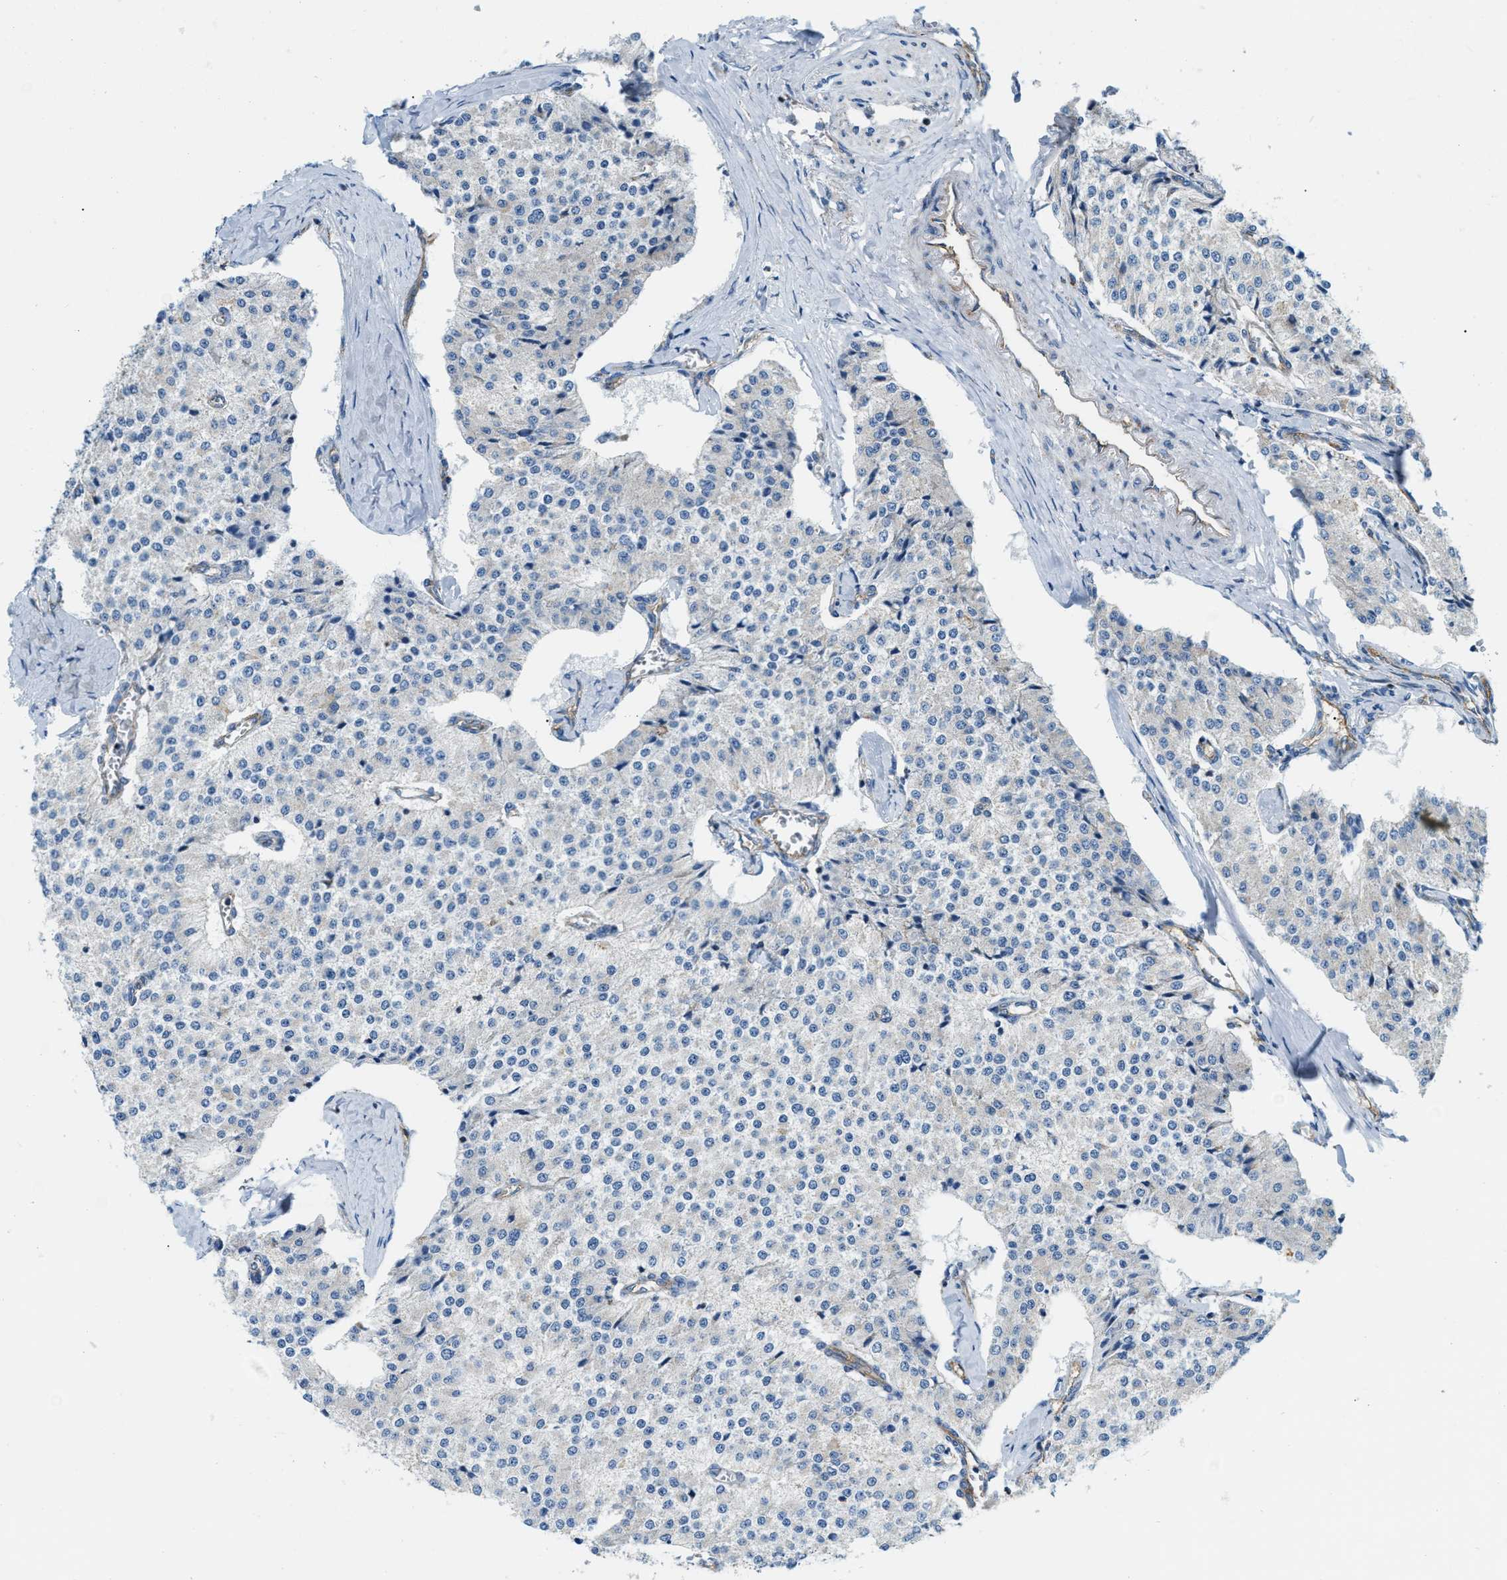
{"staining": {"intensity": "negative", "quantity": "none", "location": "none"}, "tissue": "carcinoid", "cell_type": "Tumor cells", "image_type": "cancer", "snomed": [{"axis": "morphology", "description": "Carcinoid, malignant, NOS"}, {"axis": "topography", "description": "Colon"}], "caption": "Immunohistochemical staining of human carcinoid demonstrates no significant staining in tumor cells.", "gene": "JADE1", "patient": {"sex": "female", "age": 52}}